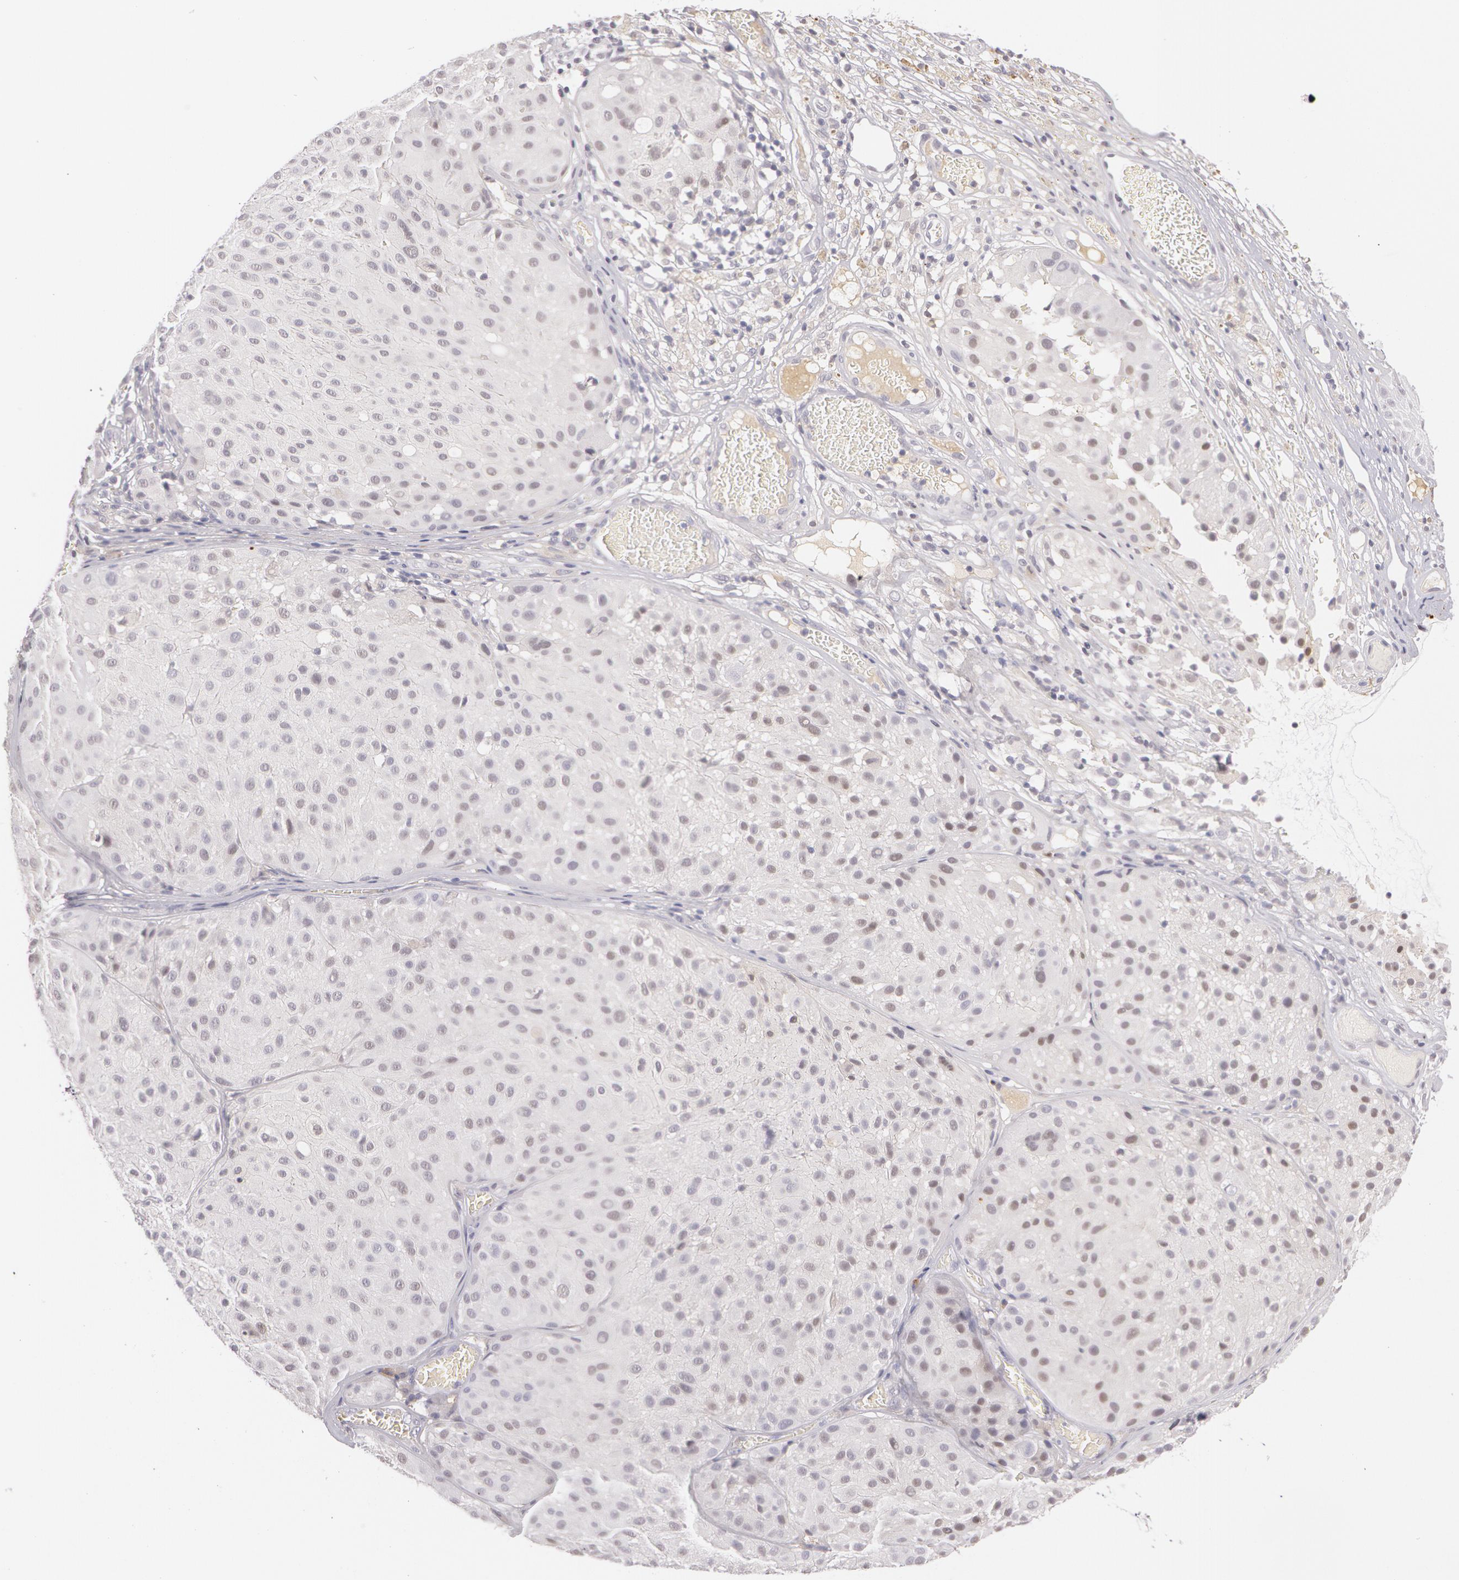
{"staining": {"intensity": "negative", "quantity": "none", "location": "none"}, "tissue": "melanoma", "cell_type": "Tumor cells", "image_type": "cancer", "snomed": [{"axis": "morphology", "description": "Malignant melanoma, NOS"}, {"axis": "topography", "description": "Skin"}], "caption": "Malignant melanoma was stained to show a protein in brown. There is no significant staining in tumor cells.", "gene": "LBP", "patient": {"sex": "male", "age": 36}}